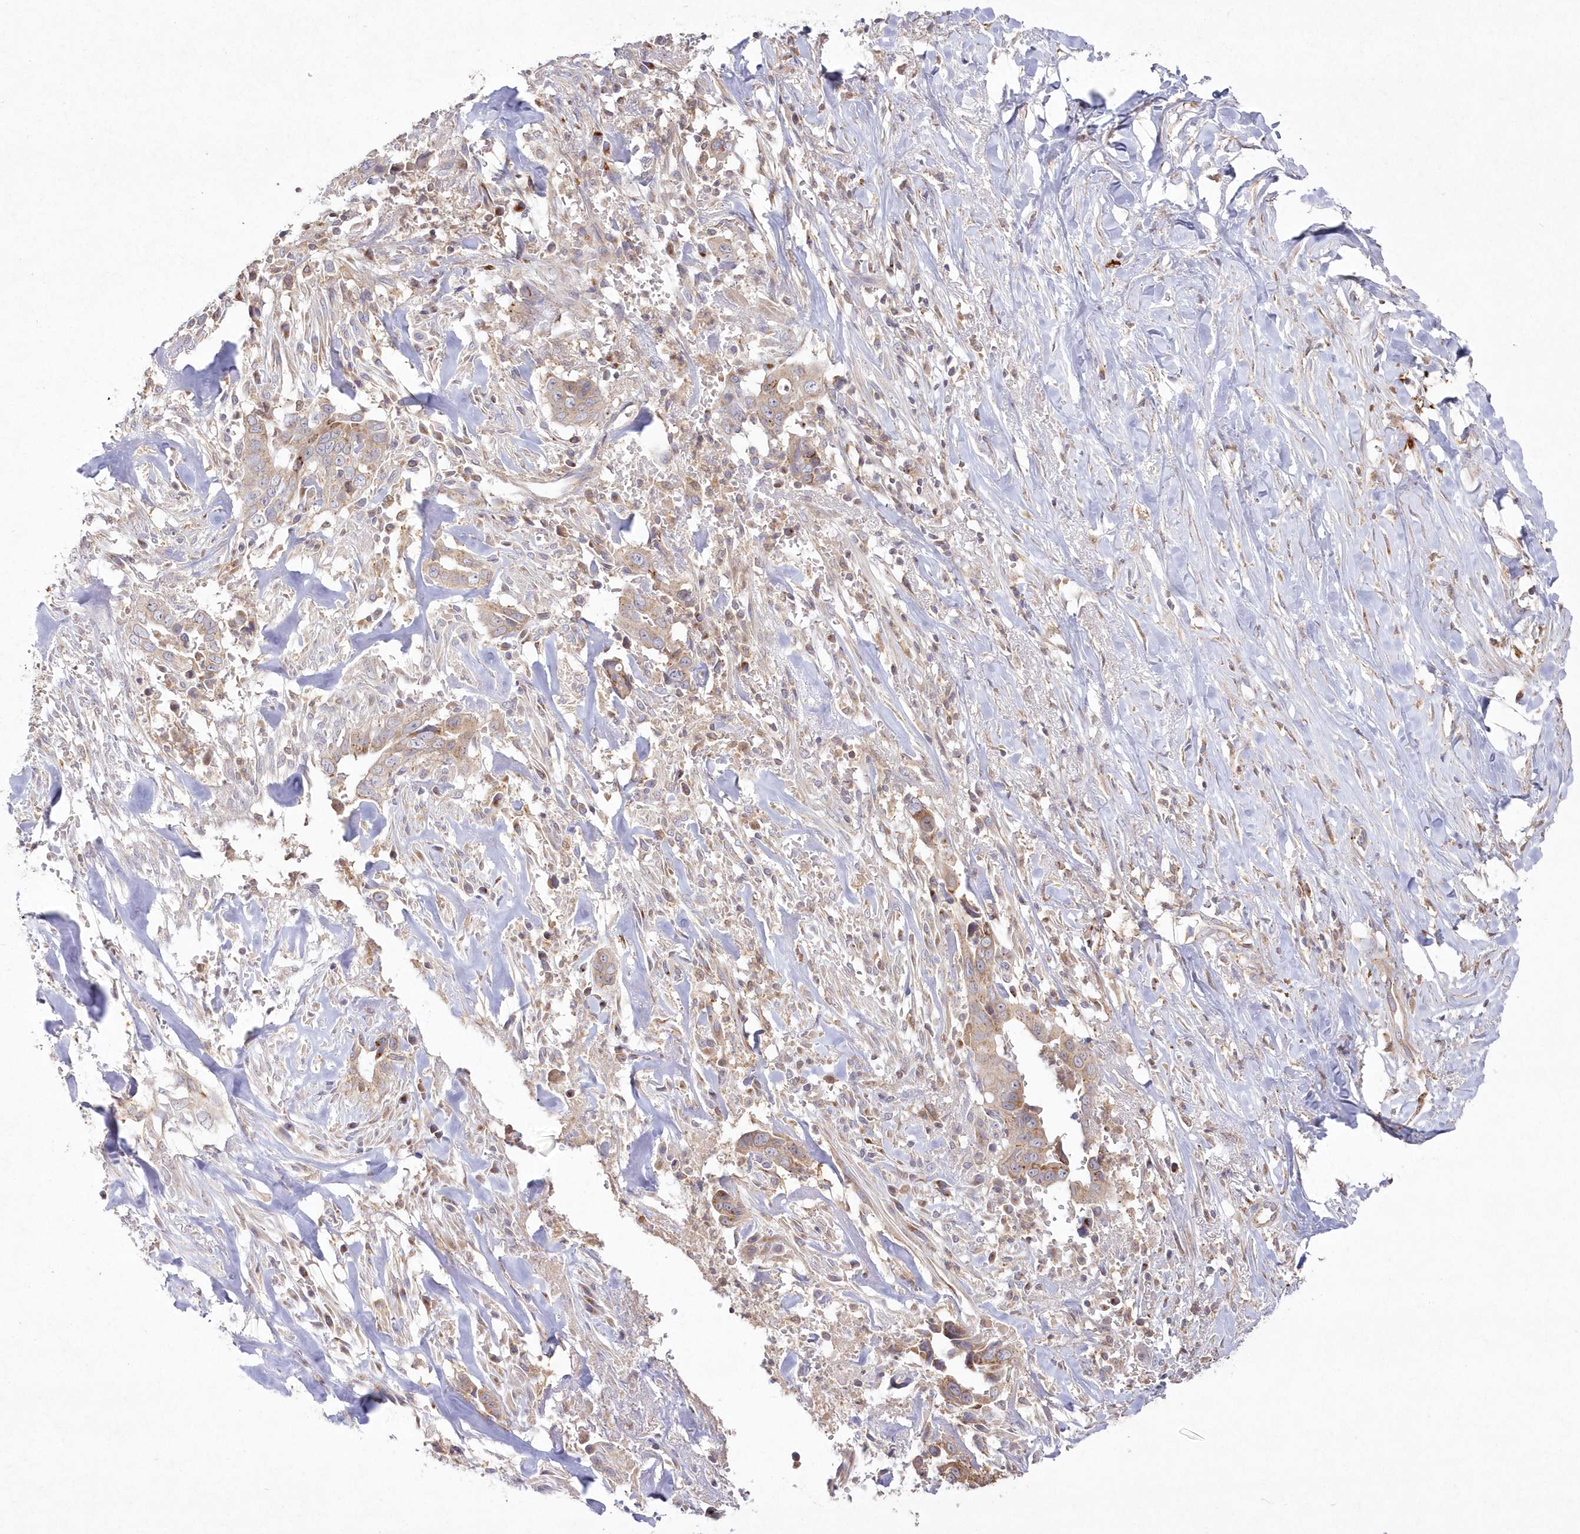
{"staining": {"intensity": "weak", "quantity": ">75%", "location": "cytoplasmic/membranous"}, "tissue": "liver cancer", "cell_type": "Tumor cells", "image_type": "cancer", "snomed": [{"axis": "morphology", "description": "Cholangiocarcinoma"}, {"axis": "topography", "description": "Liver"}], "caption": "The photomicrograph shows a brown stain indicating the presence of a protein in the cytoplasmic/membranous of tumor cells in liver cholangiocarcinoma. The staining is performed using DAB (3,3'-diaminobenzidine) brown chromogen to label protein expression. The nuclei are counter-stained blue using hematoxylin.", "gene": "ARSB", "patient": {"sex": "female", "age": 79}}